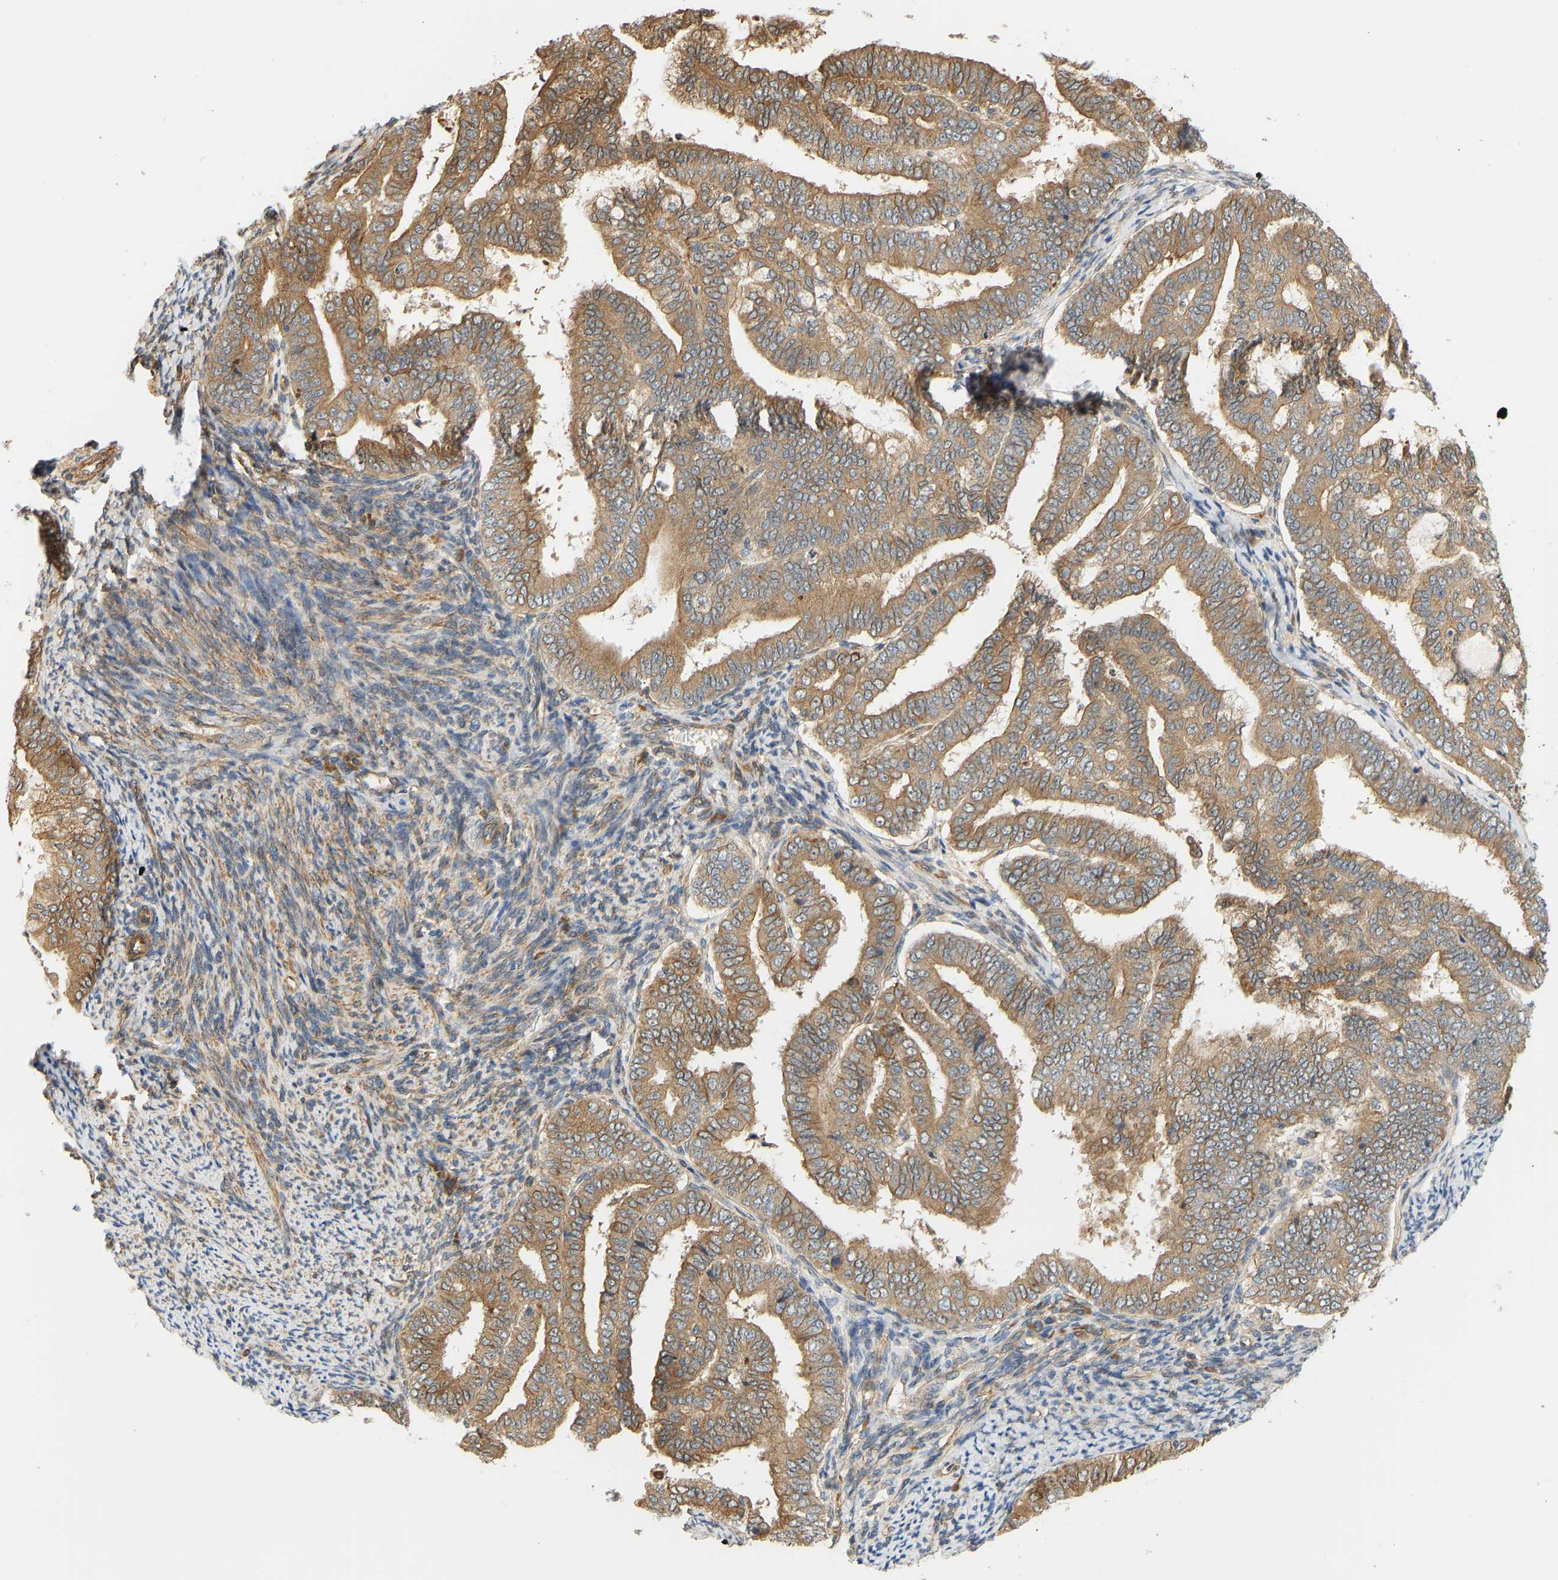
{"staining": {"intensity": "moderate", "quantity": ">75%", "location": "cytoplasmic/membranous"}, "tissue": "endometrial cancer", "cell_type": "Tumor cells", "image_type": "cancer", "snomed": [{"axis": "morphology", "description": "Adenocarcinoma, NOS"}, {"axis": "topography", "description": "Endometrium"}], "caption": "Brown immunohistochemical staining in endometrial adenocarcinoma shows moderate cytoplasmic/membranous expression in approximately >75% of tumor cells.", "gene": "CEP57", "patient": {"sex": "female", "age": 63}}